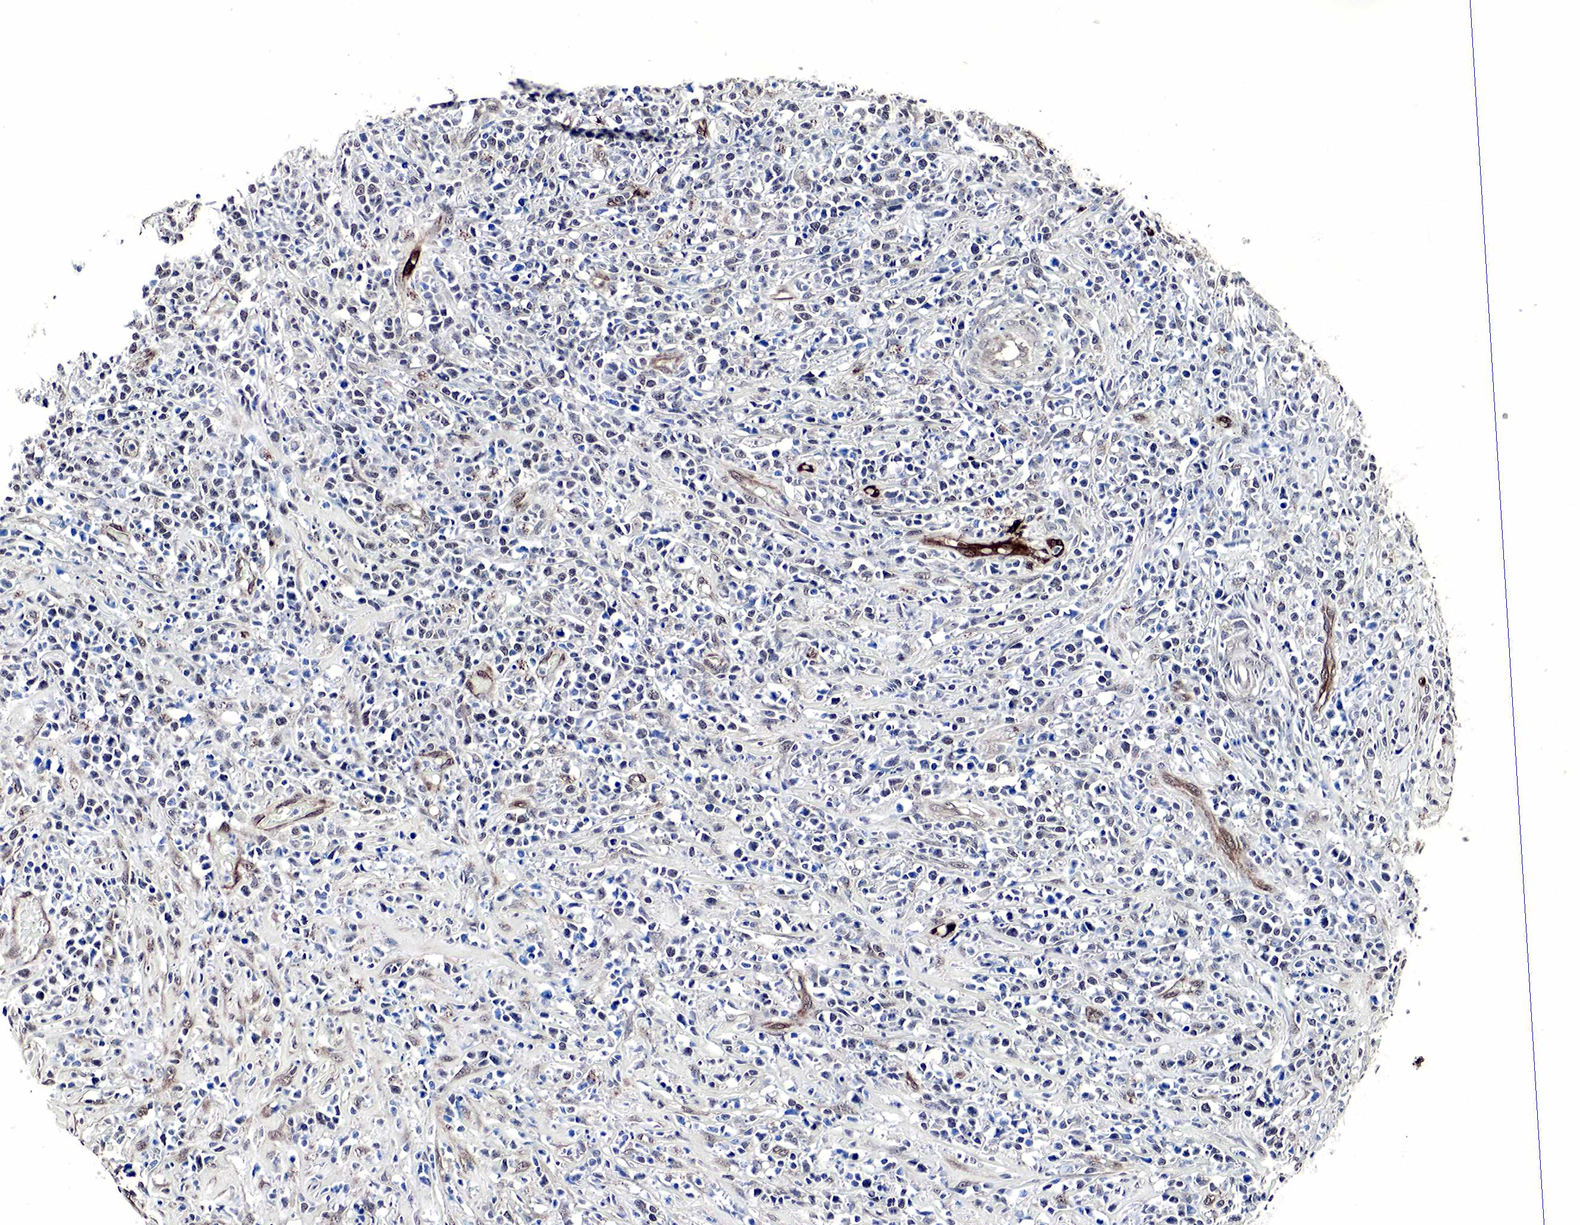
{"staining": {"intensity": "negative", "quantity": "none", "location": "none"}, "tissue": "lymphoma", "cell_type": "Tumor cells", "image_type": "cancer", "snomed": [{"axis": "morphology", "description": "Malignant lymphoma, non-Hodgkin's type, High grade"}, {"axis": "topography", "description": "Colon"}], "caption": "This is a histopathology image of immunohistochemistry staining of high-grade malignant lymphoma, non-Hodgkin's type, which shows no expression in tumor cells.", "gene": "SPIN1", "patient": {"sex": "male", "age": 82}}